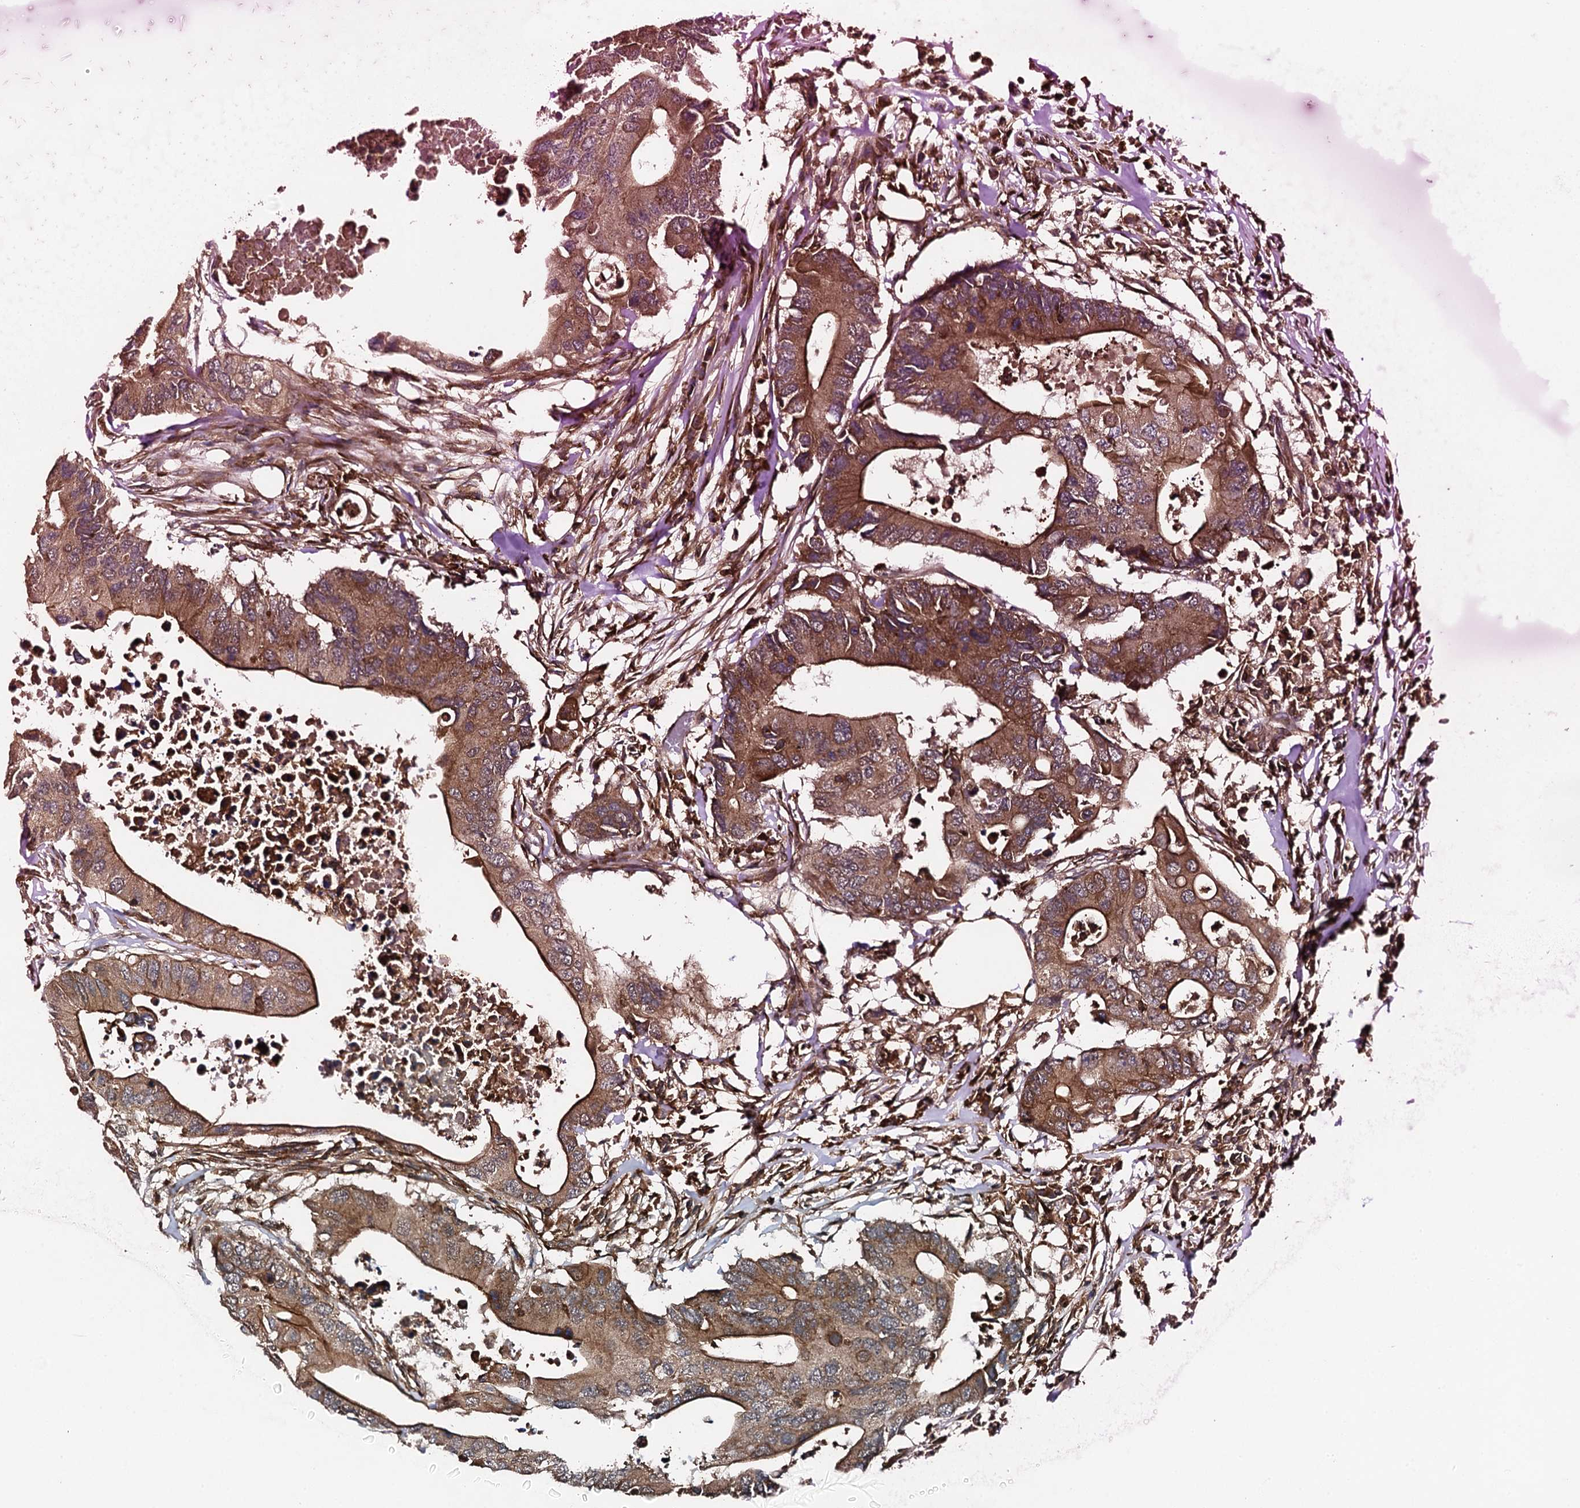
{"staining": {"intensity": "strong", "quantity": ">75%", "location": "cytoplasmic/membranous"}, "tissue": "colorectal cancer", "cell_type": "Tumor cells", "image_type": "cancer", "snomed": [{"axis": "morphology", "description": "Adenocarcinoma, NOS"}, {"axis": "topography", "description": "Colon"}], "caption": "Colorectal cancer (adenocarcinoma) was stained to show a protein in brown. There is high levels of strong cytoplasmic/membranous expression in about >75% of tumor cells.", "gene": "EDC4", "patient": {"sex": "male", "age": 71}}